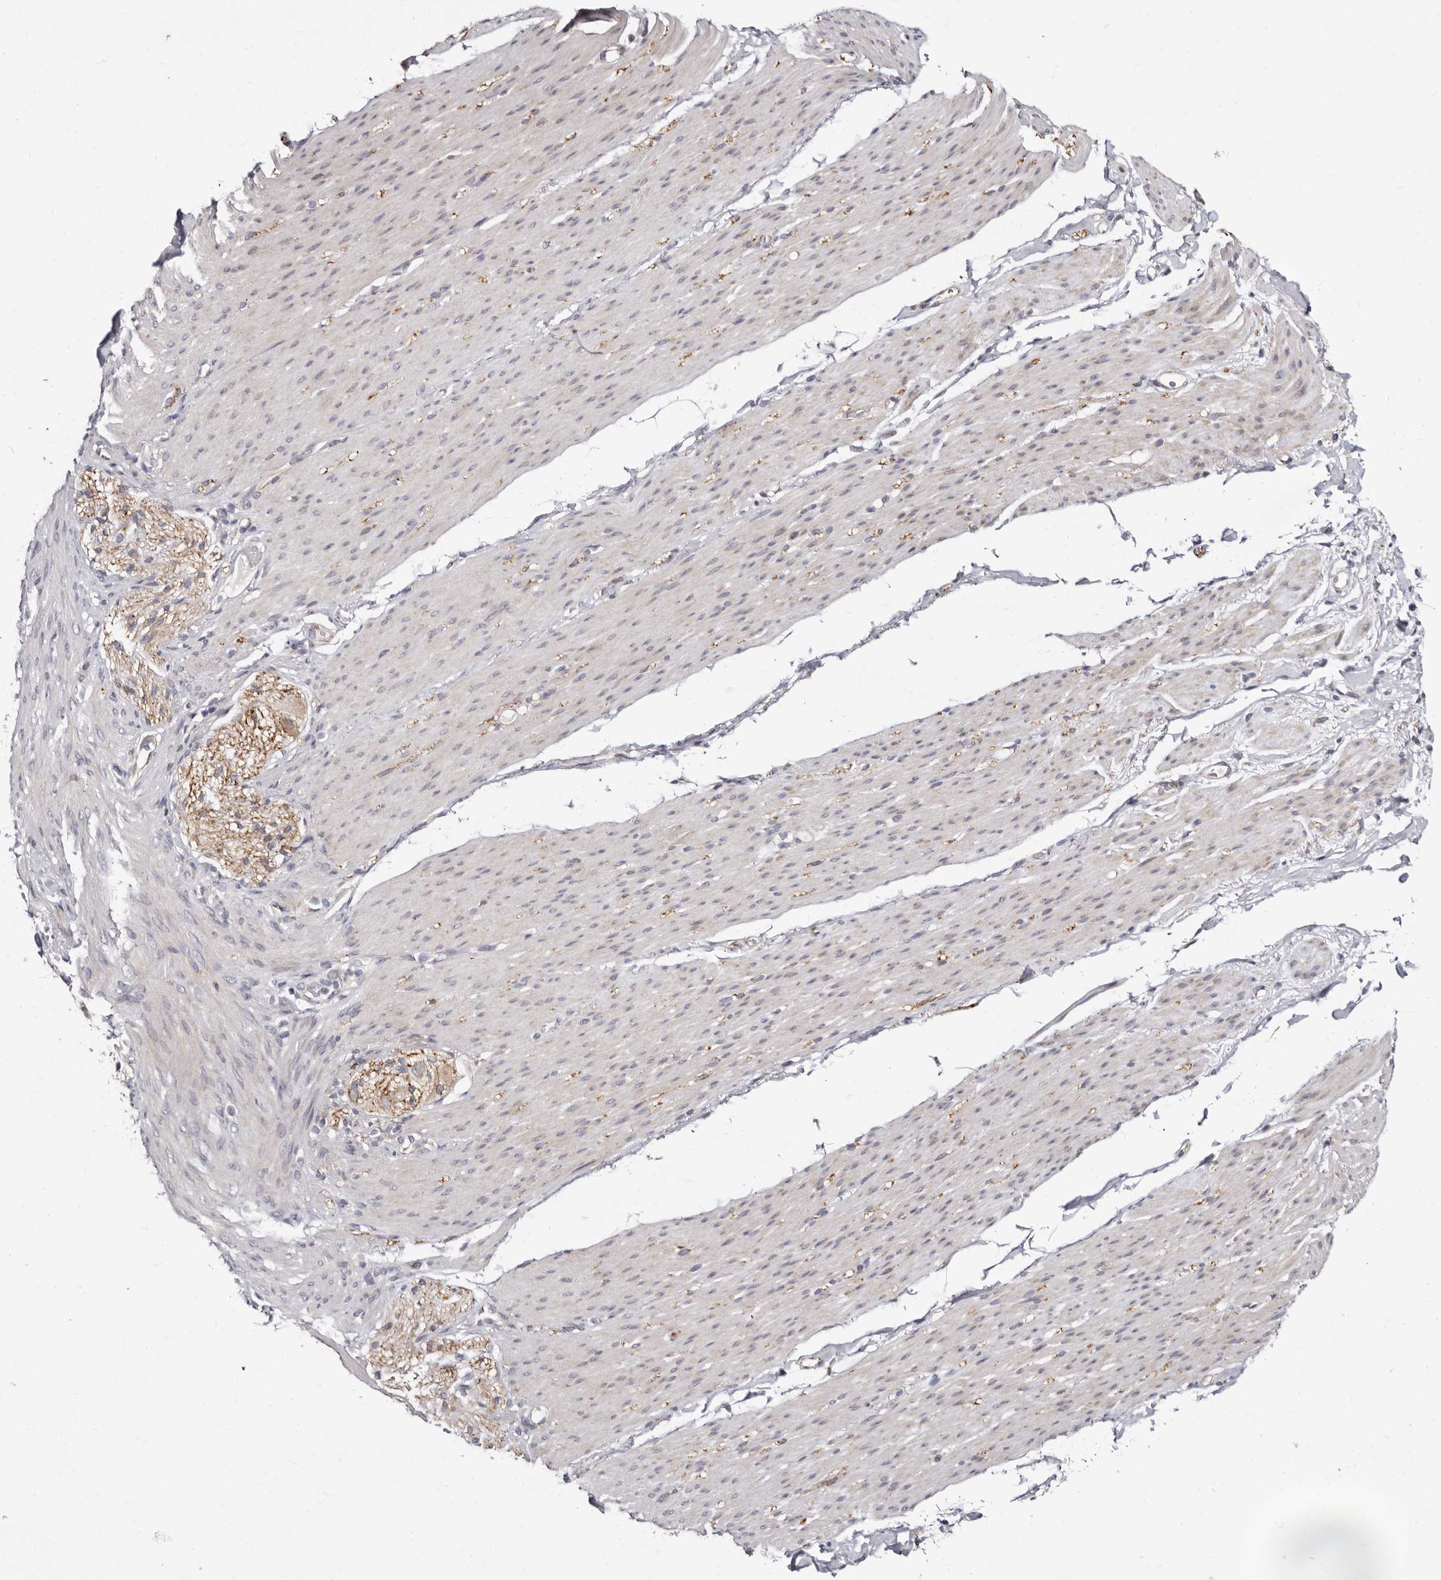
{"staining": {"intensity": "weak", "quantity": "<25%", "location": "cytoplasmic/membranous"}, "tissue": "smooth muscle", "cell_type": "Smooth muscle cells", "image_type": "normal", "snomed": [{"axis": "morphology", "description": "Normal tissue, NOS"}, {"axis": "topography", "description": "Colon"}, {"axis": "topography", "description": "Peripheral nerve tissue"}], "caption": "Smooth muscle stained for a protein using immunohistochemistry (IHC) shows no expression smooth muscle cells.", "gene": "KLHL4", "patient": {"sex": "female", "age": 61}}